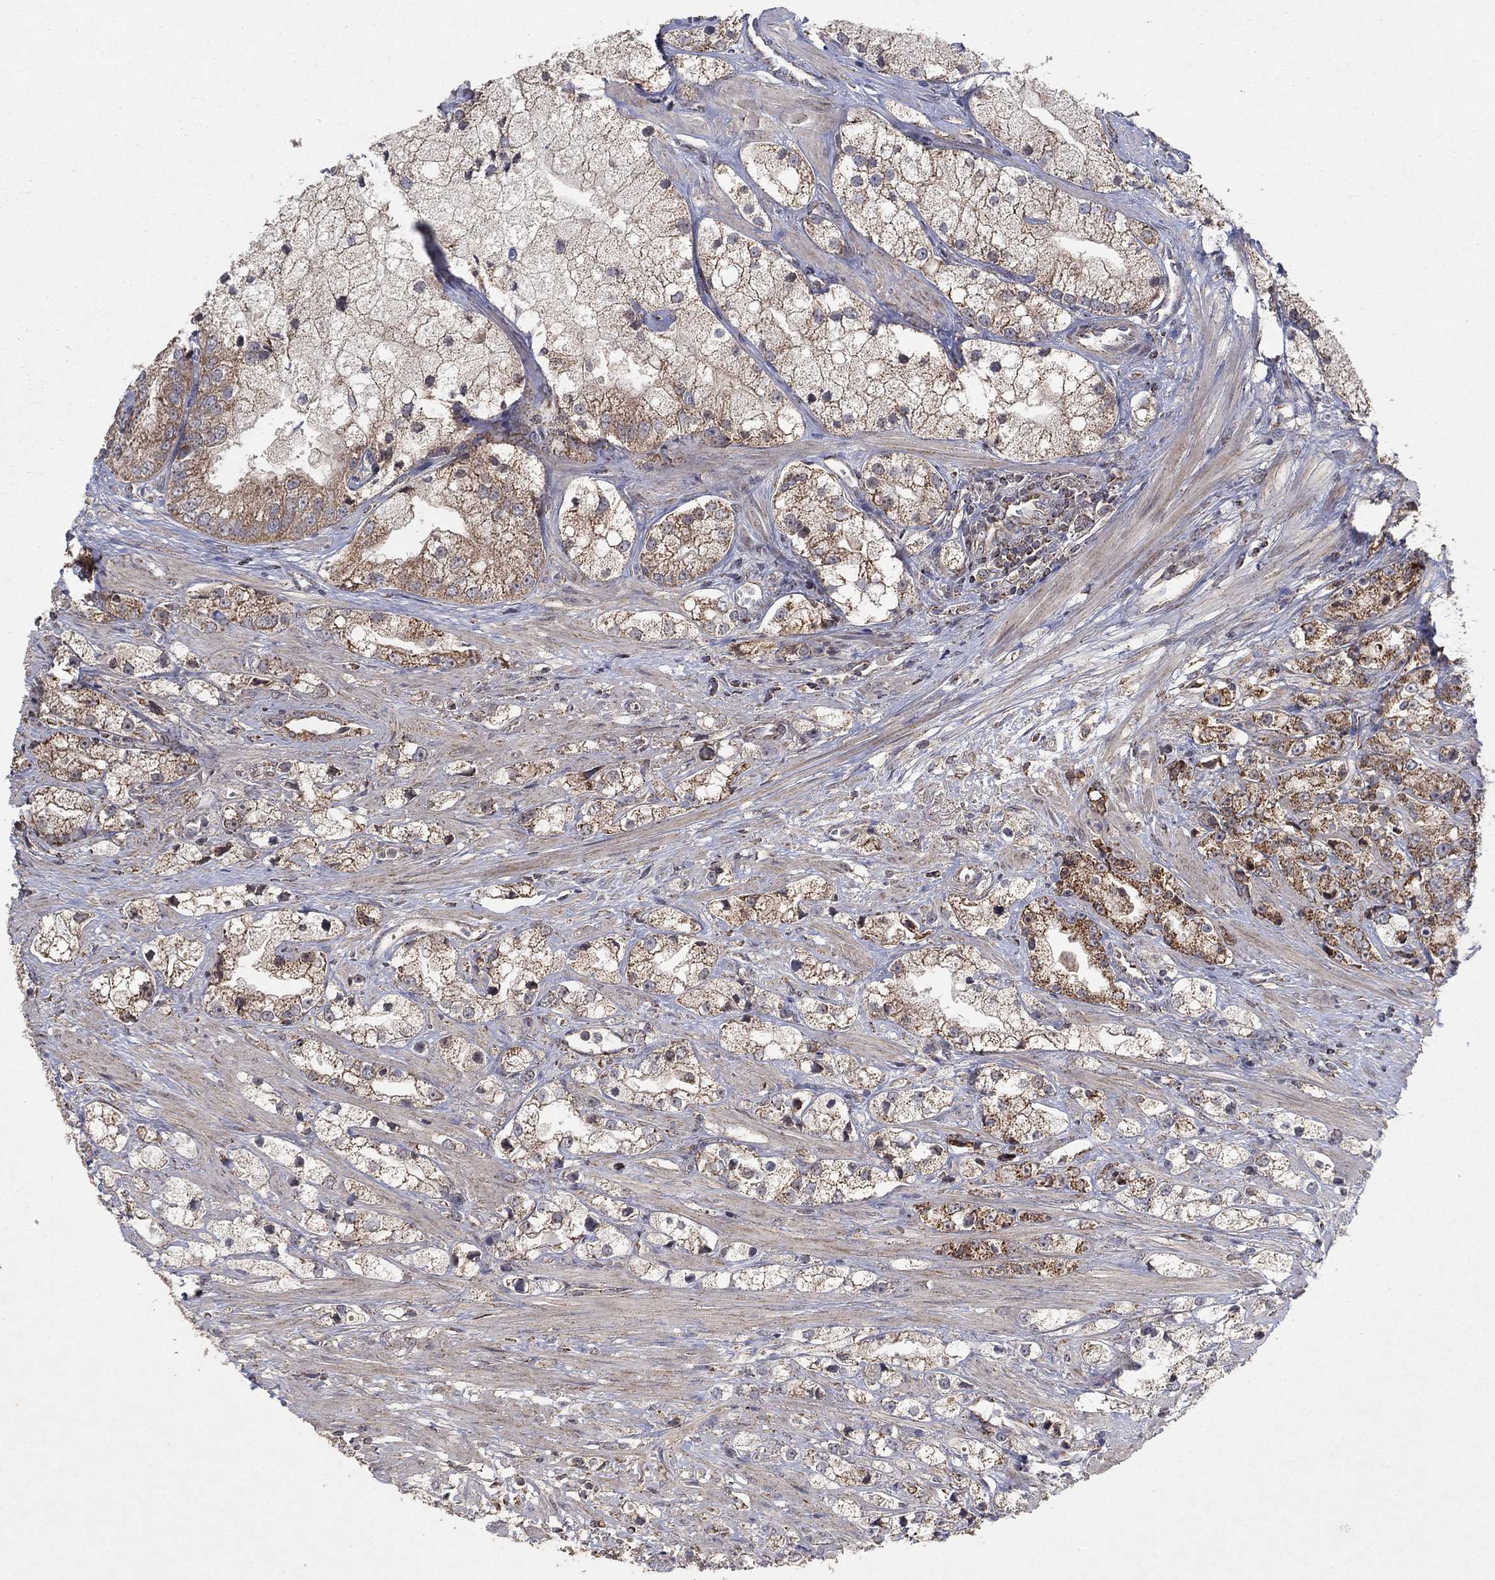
{"staining": {"intensity": "strong", "quantity": "<25%", "location": "cytoplasmic/membranous"}, "tissue": "prostate cancer", "cell_type": "Tumor cells", "image_type": "cancer", "snomed": [{"axis": "morphology", "description": "Adenocarcinoma, NOS"}, {"axis": "topography", "description": "Prostate and seminal vesicle, NOS"}, {"axis": "topography", "description": "Prostate"}], "caption": "DAB immunohistochemical staining of adenocarcinoma (prostate) exhibits strong cytoplasmic/membranous protein positivity in about <25% of tumor cells.", "gene": "GPSM1", "patient": {"sex": "male", "age": 79}}